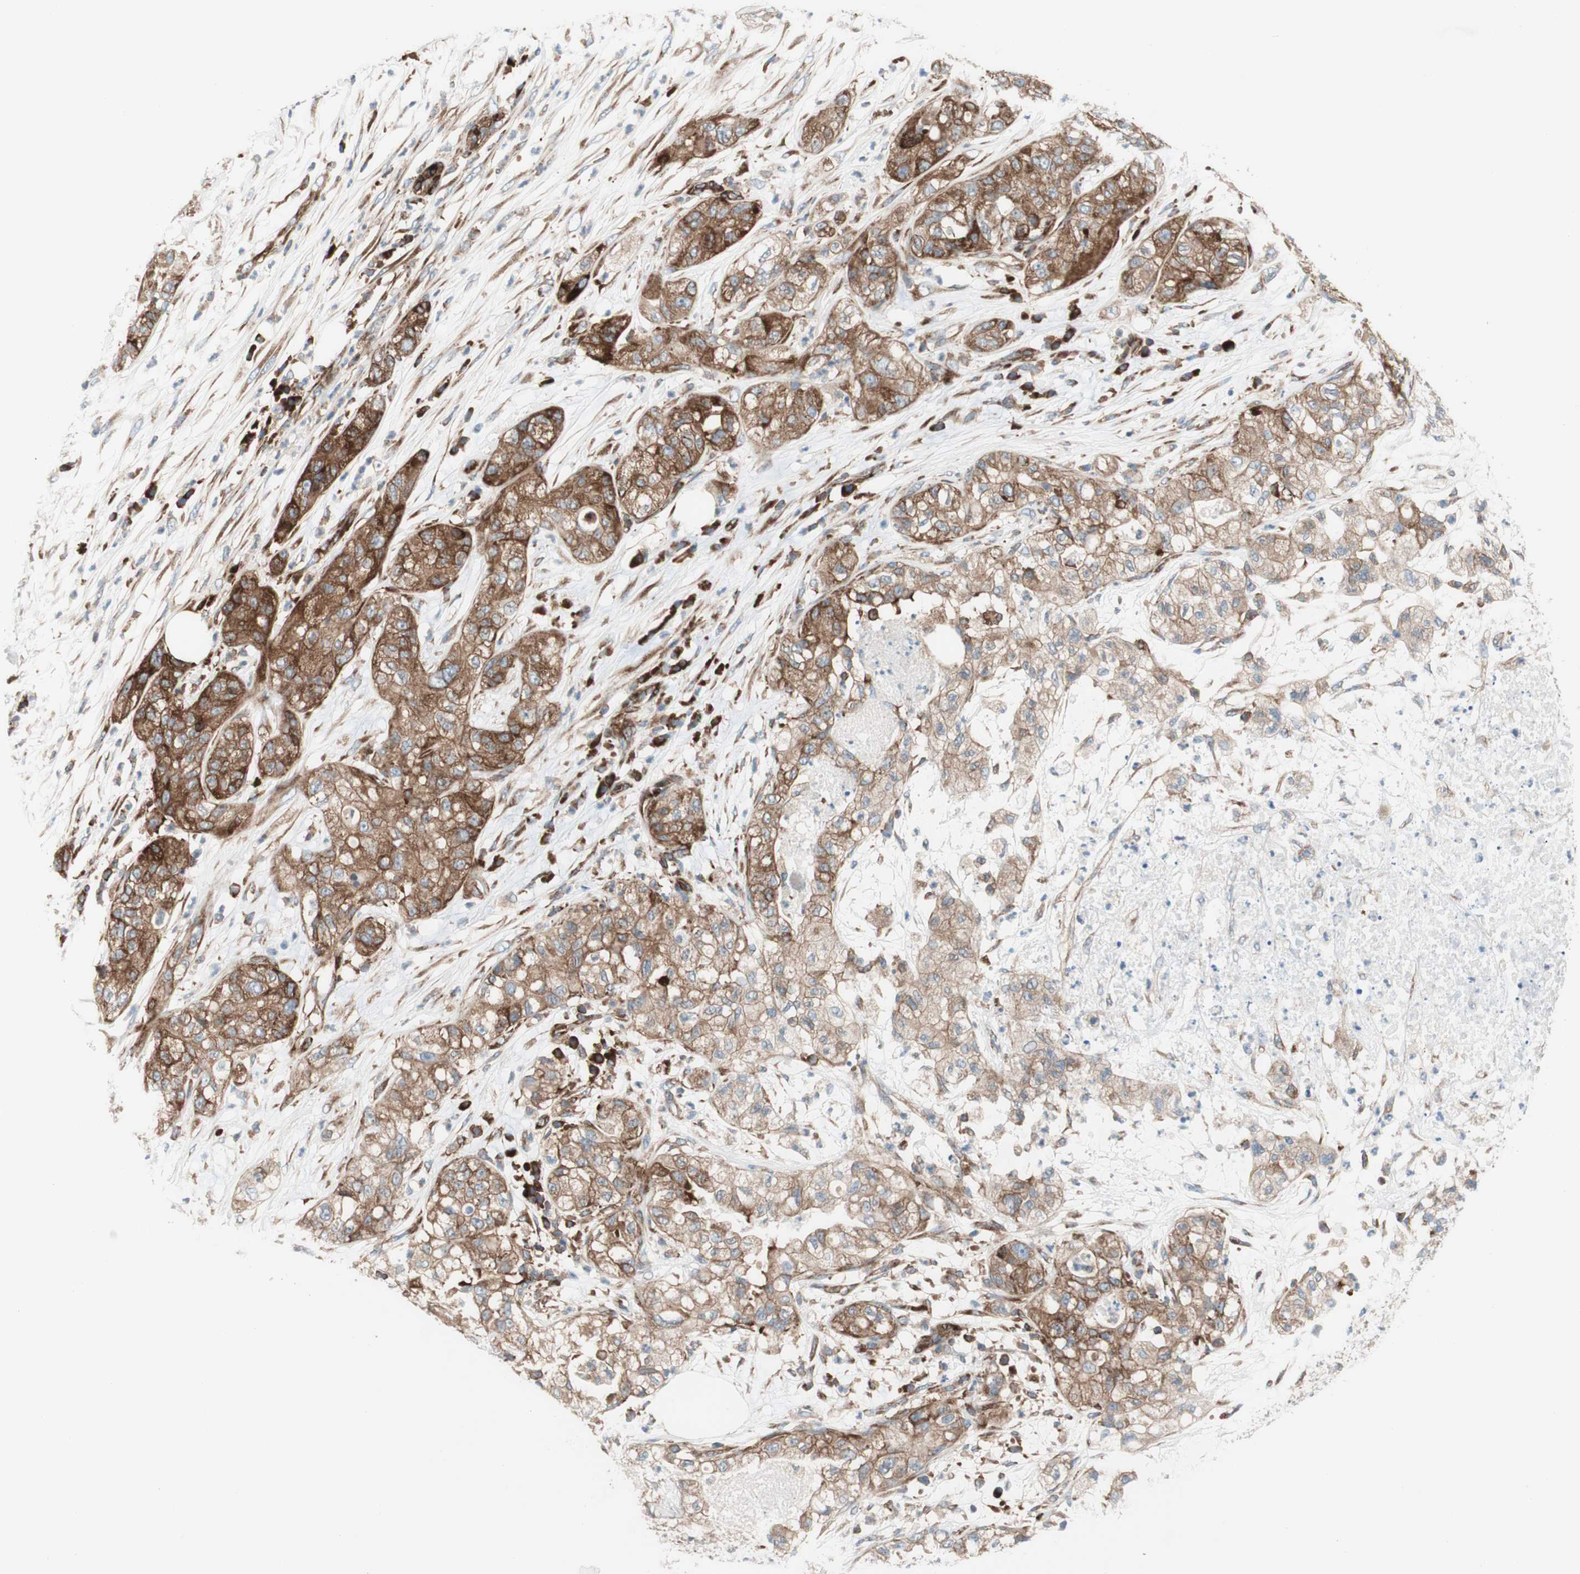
{"staining": {"intensity": "moderate", "quantity": ">75%", "location": "cytoplasmic/membranous"}, "tissue": "pancreatic cancer", "cell_type": "Tumor cells", "image_type": "cancer", "snomed": [{"axis": "morphology", "description": "Adenocarcinoma, NOS"}, {"axis": "topography", "description": "Pancreas"}], "caption": "Pancreatic cancer (adenocarcinoma) stained with a protein marker shows moderate staining in tumor cells.", "gene": "CCN4", "patient": {"sex": "female", "age": 78}}